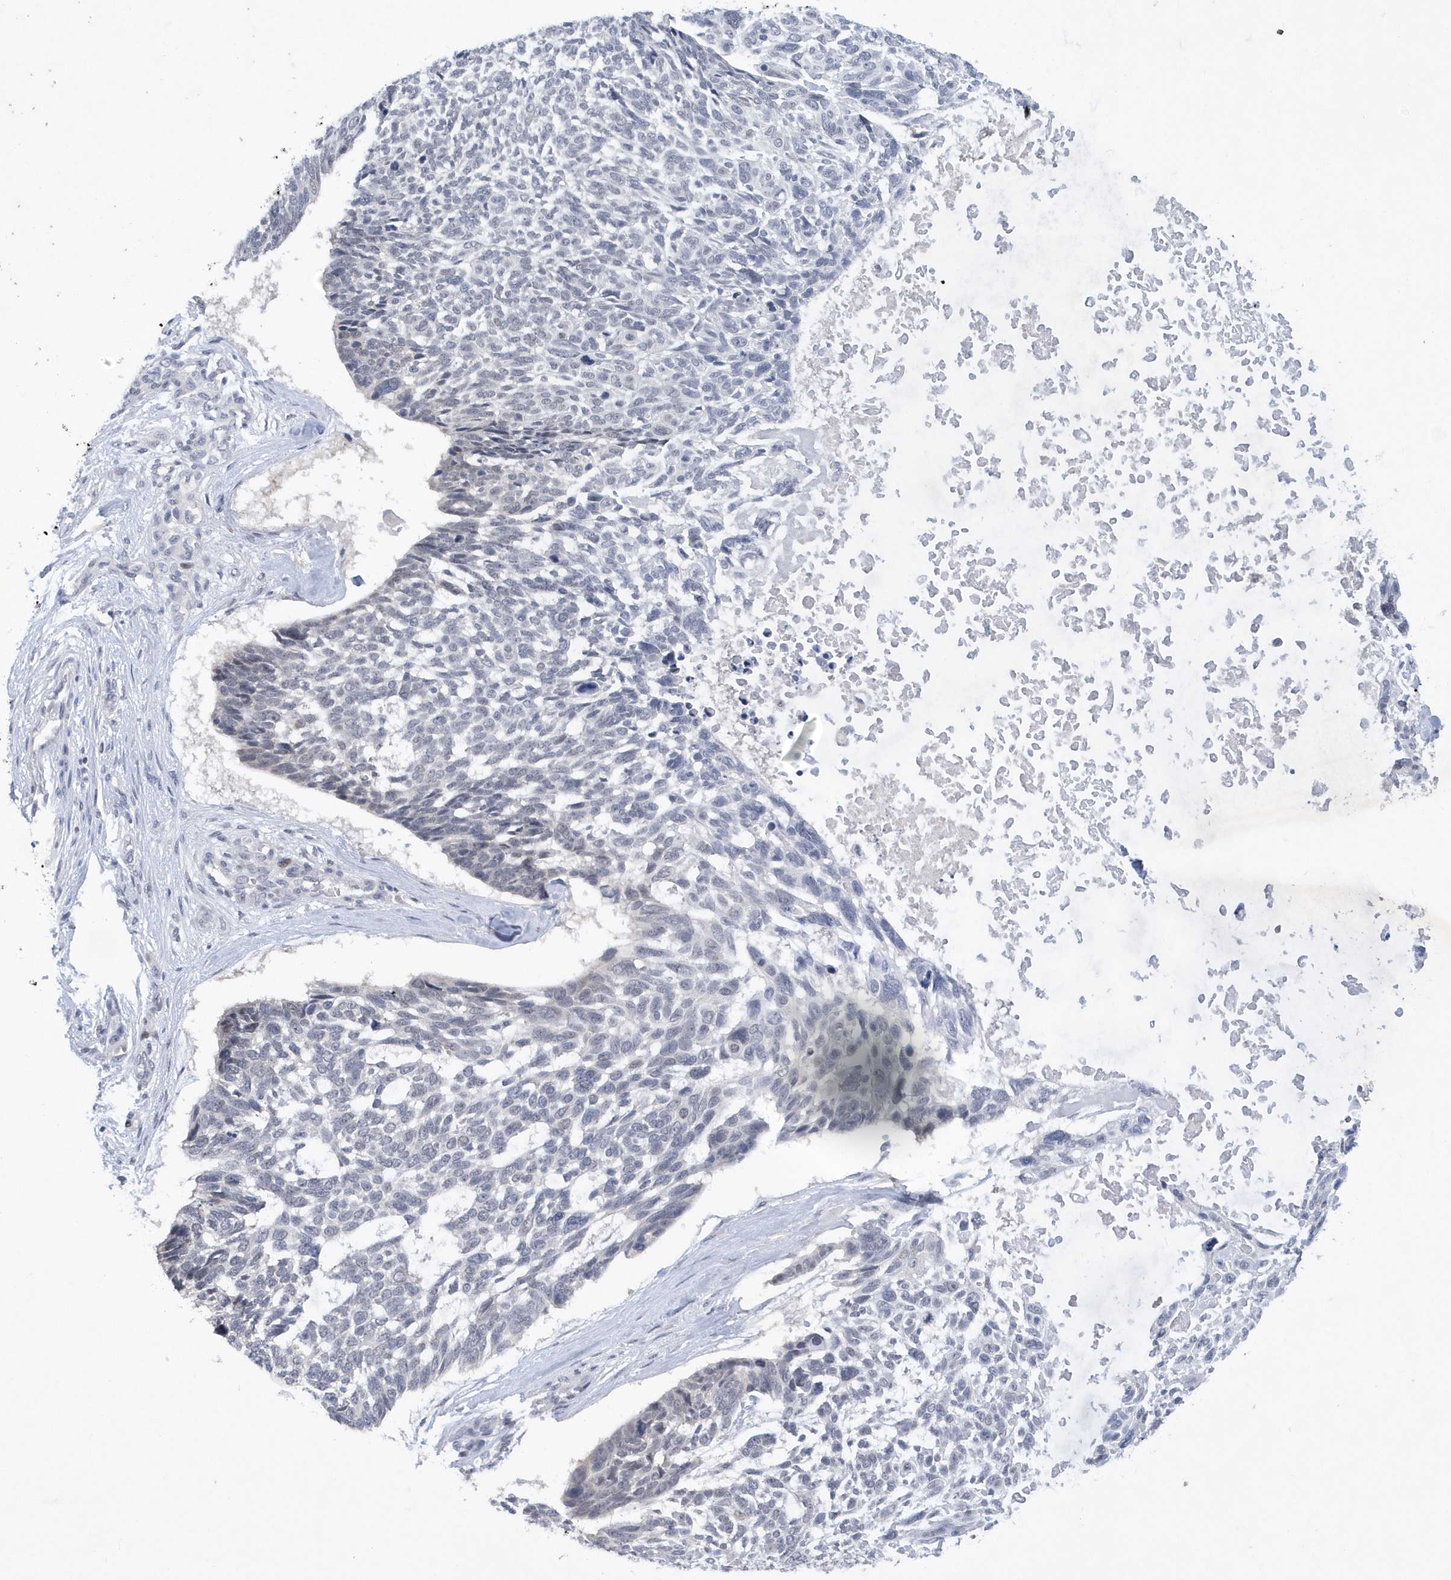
{"staining": {"intensity": "negative", "quantity": "none", "location": "none"}, "tissue": "skin cancer", "cell_type": "Tumor cells", "image_type": "cancer", "snomed": [{"axis": "morphology", "description": "Basal cell carcinoma"}, {"axis": "topography", "description": "Skin"}], "caption": "Histopathology image shows no significant protein positivity in tumor cells of skin cancer (basal cell carcinoma).", "gene": "SRGAP3", "patient": {"sex": "male", "age": 88}}